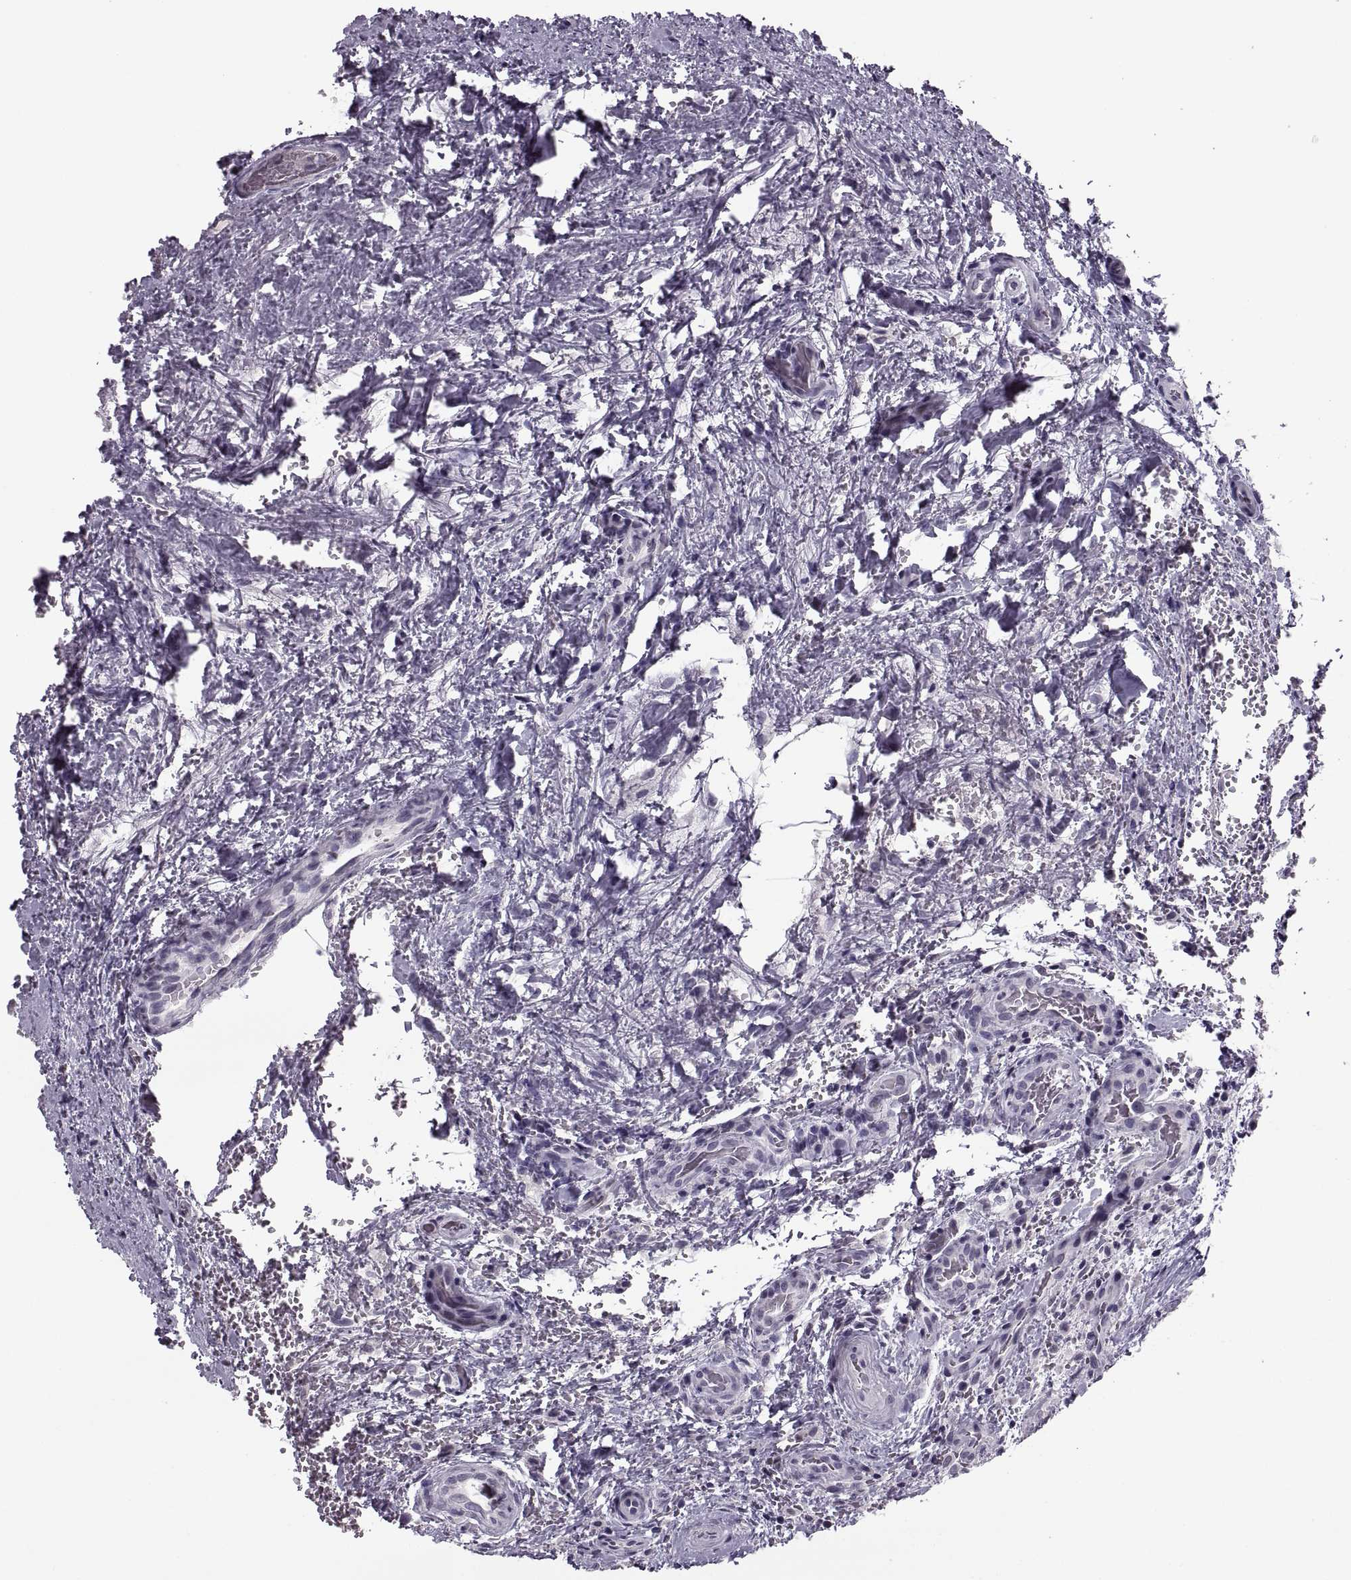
{"staining": {"intensity": "negative", "quantity": "none", "location": "none"}, "tissue": "thyroid cancer", "cell_type": "Tumor cells", "image_type": "cancer", "snomed": [{"axis": "morphology", "description": "Papillary adenocarcinoma, NOS"}, {"axis": "topography", "description": "Thyroid gland"}], "caption": "High magnification brightfield microscopy of papillary adenocarcinoma (thyroid) stained with DAB (brown) and counterstained with hematoxylin (blue): tumor cells show no significant positivity.", "gene": "PAGE5", "patient": {"sex": "male", "age": 61}}